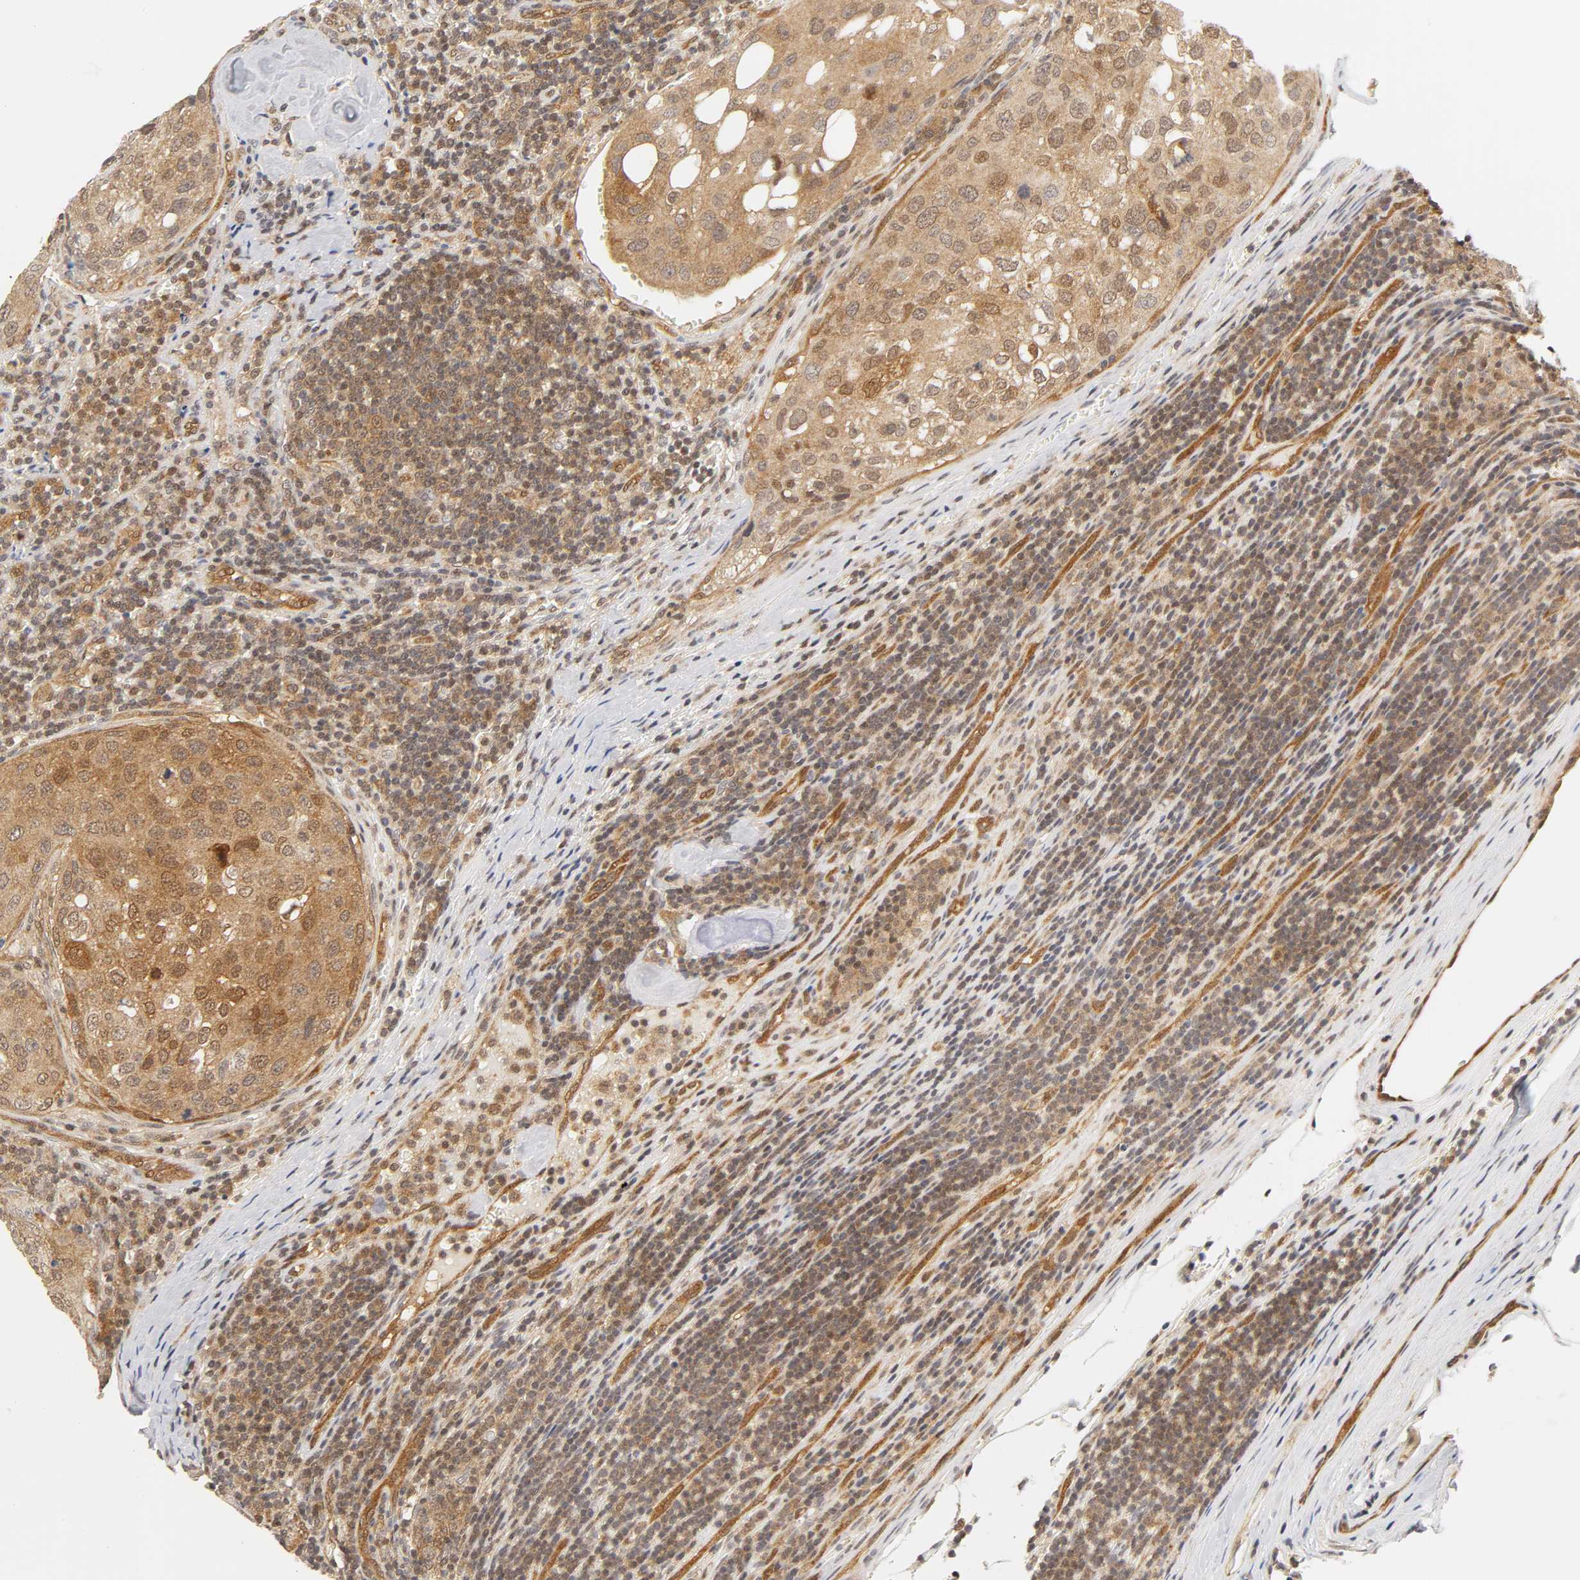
{"staining": {"intensity": "moderate", "quantity": ">75%", "location": "cytoplasmic/membranous,nuclear"}, "tissue": "urothelial cancer", "cell_type": "Tumor cells", "image_type": "cancer", "snomed": [{"axis": "morphology", "description": "Urothelial carcinoma, High grade"}, {"axis": "topography", "description": "Lymph node"}, {"axis": "topography", "description": "Urinary bladder"}], "caption": "DAB immunohistochemical staining of human urothelial carcinoma (high-grade) demonstrates moderate cytoplasmic/membranous and nuclear protein staining in about >75% of tumor cells.", "gene": "CDC37", "patient": {"sex": "male", "age": 51}}